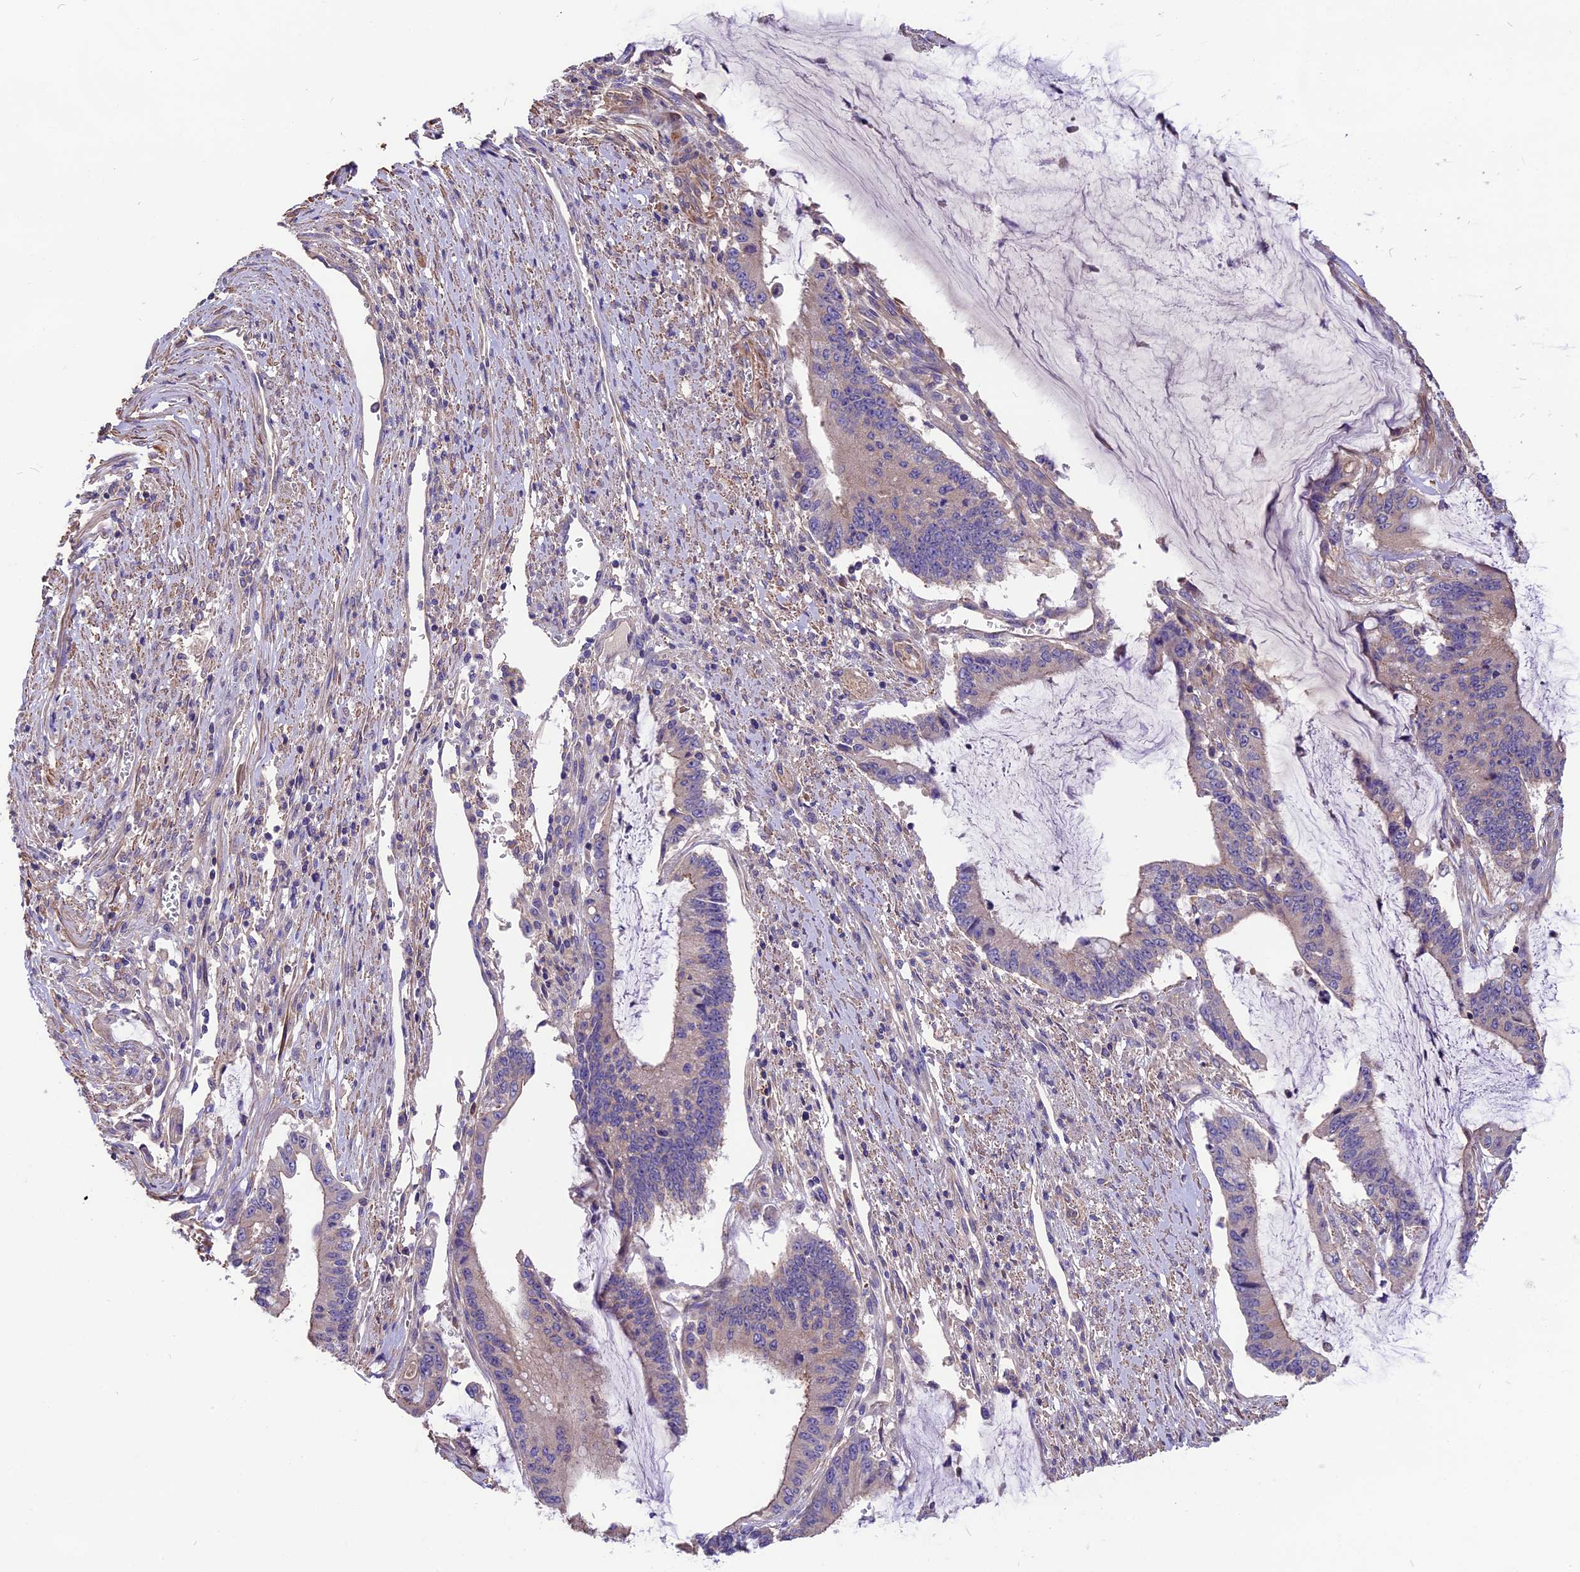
{"staining": {"intensity": "negative", "quantity": "none", "location": "none"}, "tissue": "pancreatic cancer", "cell_type": "Tumor cells", "image_type": "cancer", "snomed": [{"axis": "morphology", "description": "Adenocarcinoma, NOS"}, {"axis": "topography", "description": "Pancreas"}], "caption": "DAB immunohistochemical staining of human pancreatic cancer exhibits no significant positivity in tumor cells.", "gene": "ANO3", "patient": {"sex": "female", "age": 50}}